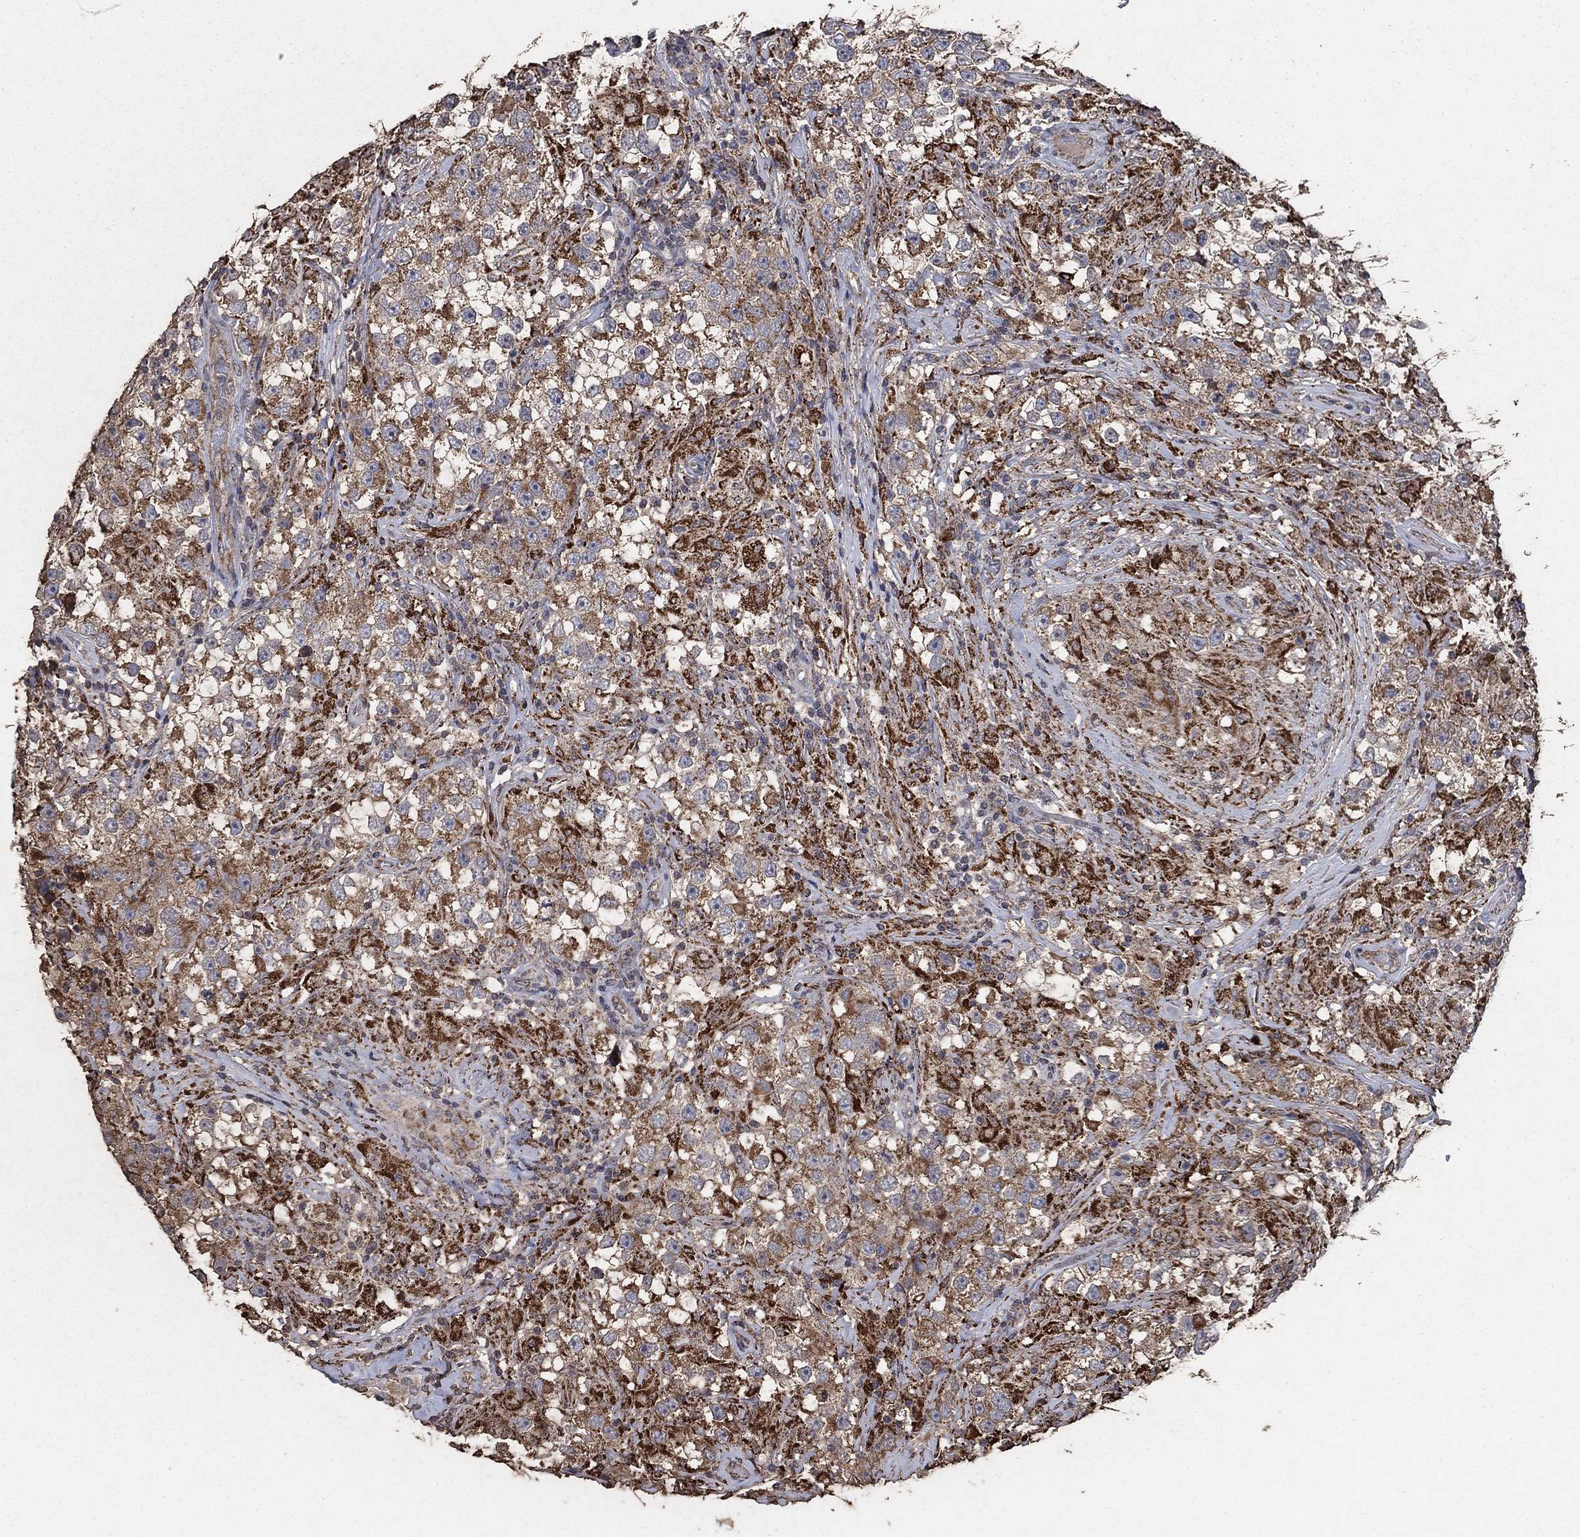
{"staining": {"intensity": "moderate", "quantity": ">75%", "location": "cytoplasmic/membranous"}, "tissue": "testis cancer", "cell_type": "Tumor cells", "image_type": "cancer", "snomed": [{"axis": "morphology", "description": "Seminoma, NOS"}, {"axis": "topography", "description": "Testis"}], "caption": "Tumor cells demonstrate medium levels of moderate cytoplasmic/membranous expression in approximately >75% of cells in human testis seminoma.", "gene": "MRPS24", "patient": {"sex": "male", "age": 46}}